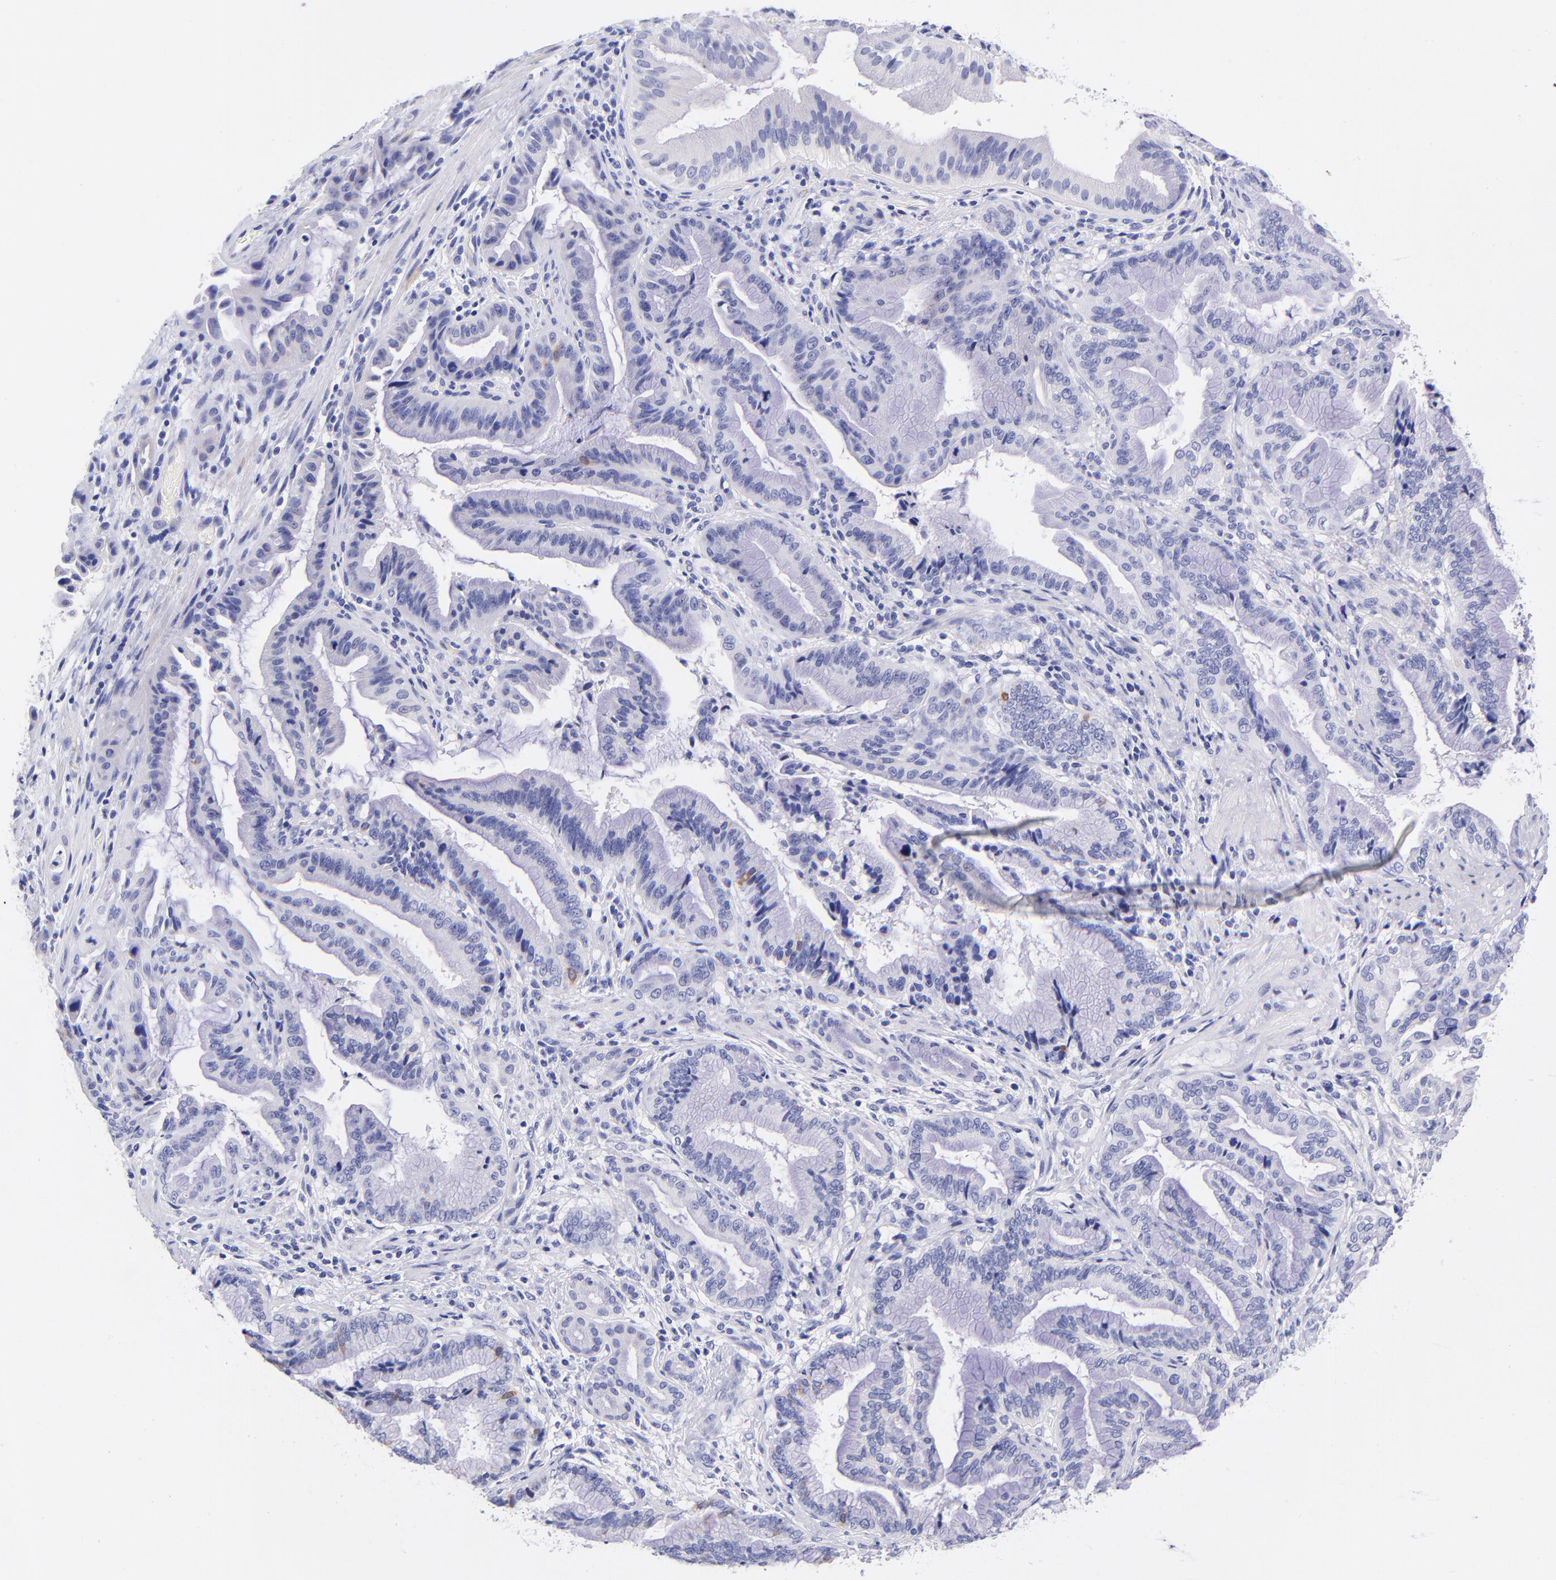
{"staining": {"intensity": "negative", "quantity": "none", "location": "none"}, "tissue": "pancreatic cancer", "cell_type": "Tumor cells", "image_type": "cancer", "snomed": [{"axis": "morphology", "description": "Adenocarcinoma, NOS"}, {"axis": "topography", "description": "Pancreas"}], "caption": "A high-resolution micrograph shows IHC staining of pancreatic adenocarcinoma, which demonstrates no significant expression in tumor cells.", "gene": "RAB3B", "patient": {"sex": "female", "age": 64}}